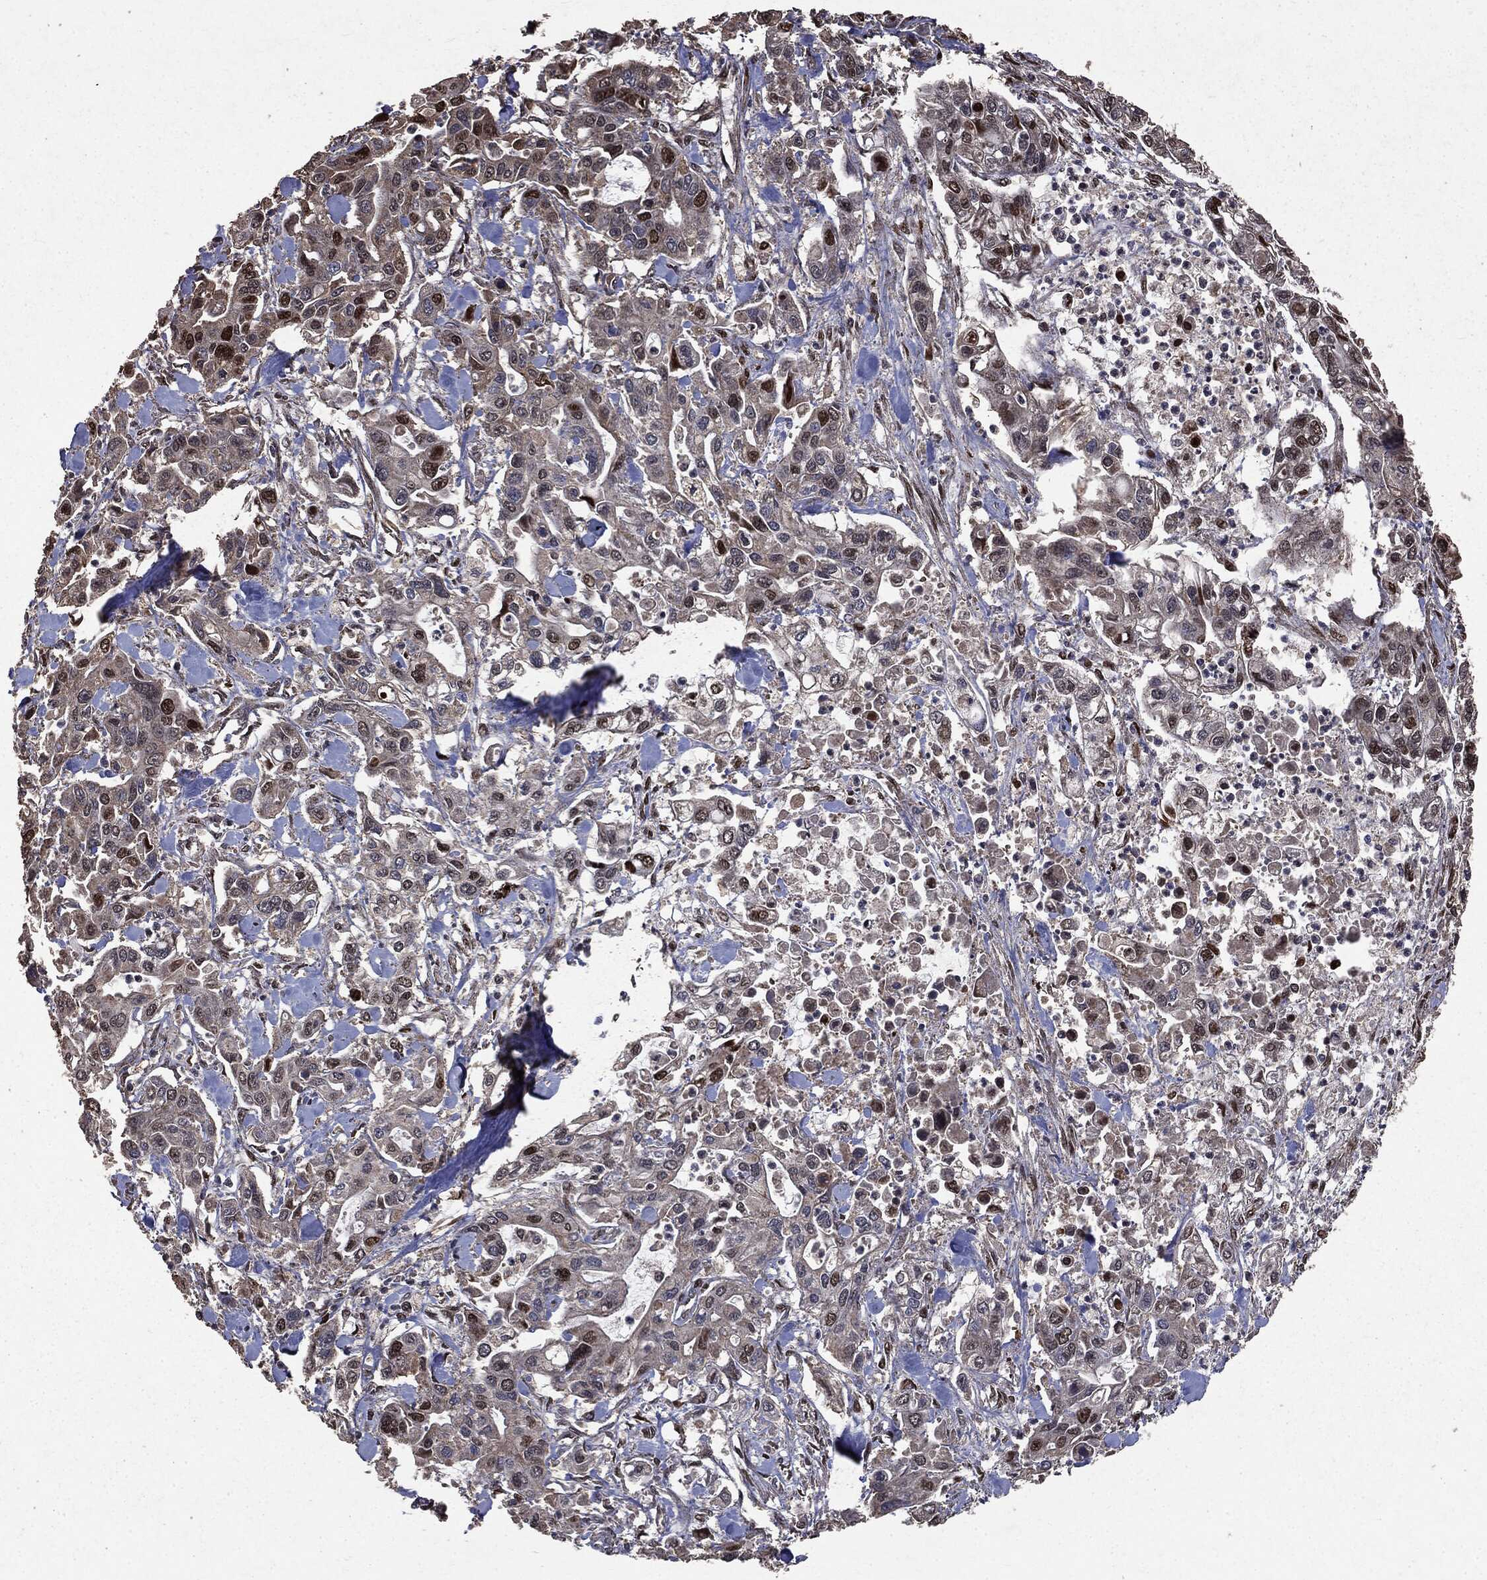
{"staining": {"intensity": "strong", "quantity": "<25%", "location": "nuclear"}, "tissue": "pancreatic cancer", "cell_type": "Tumor cells", "image_type": "cancer", "snomed": [{"axis": "morphology", "description": "Adenocarcinoma, NOS"}, {"axis": "topography", "description": "Pancreas"}], "caption": "Brown immunohistochemical staining in adenocarcinoma (pancreatic) exhibits strong nuclear staining in about <25% of tumor cells. (Brightfield microscopy of DAB IHC at high magnification).", "gene": "PPP6R2", "patient": {"sex": "male", "age": 62}}